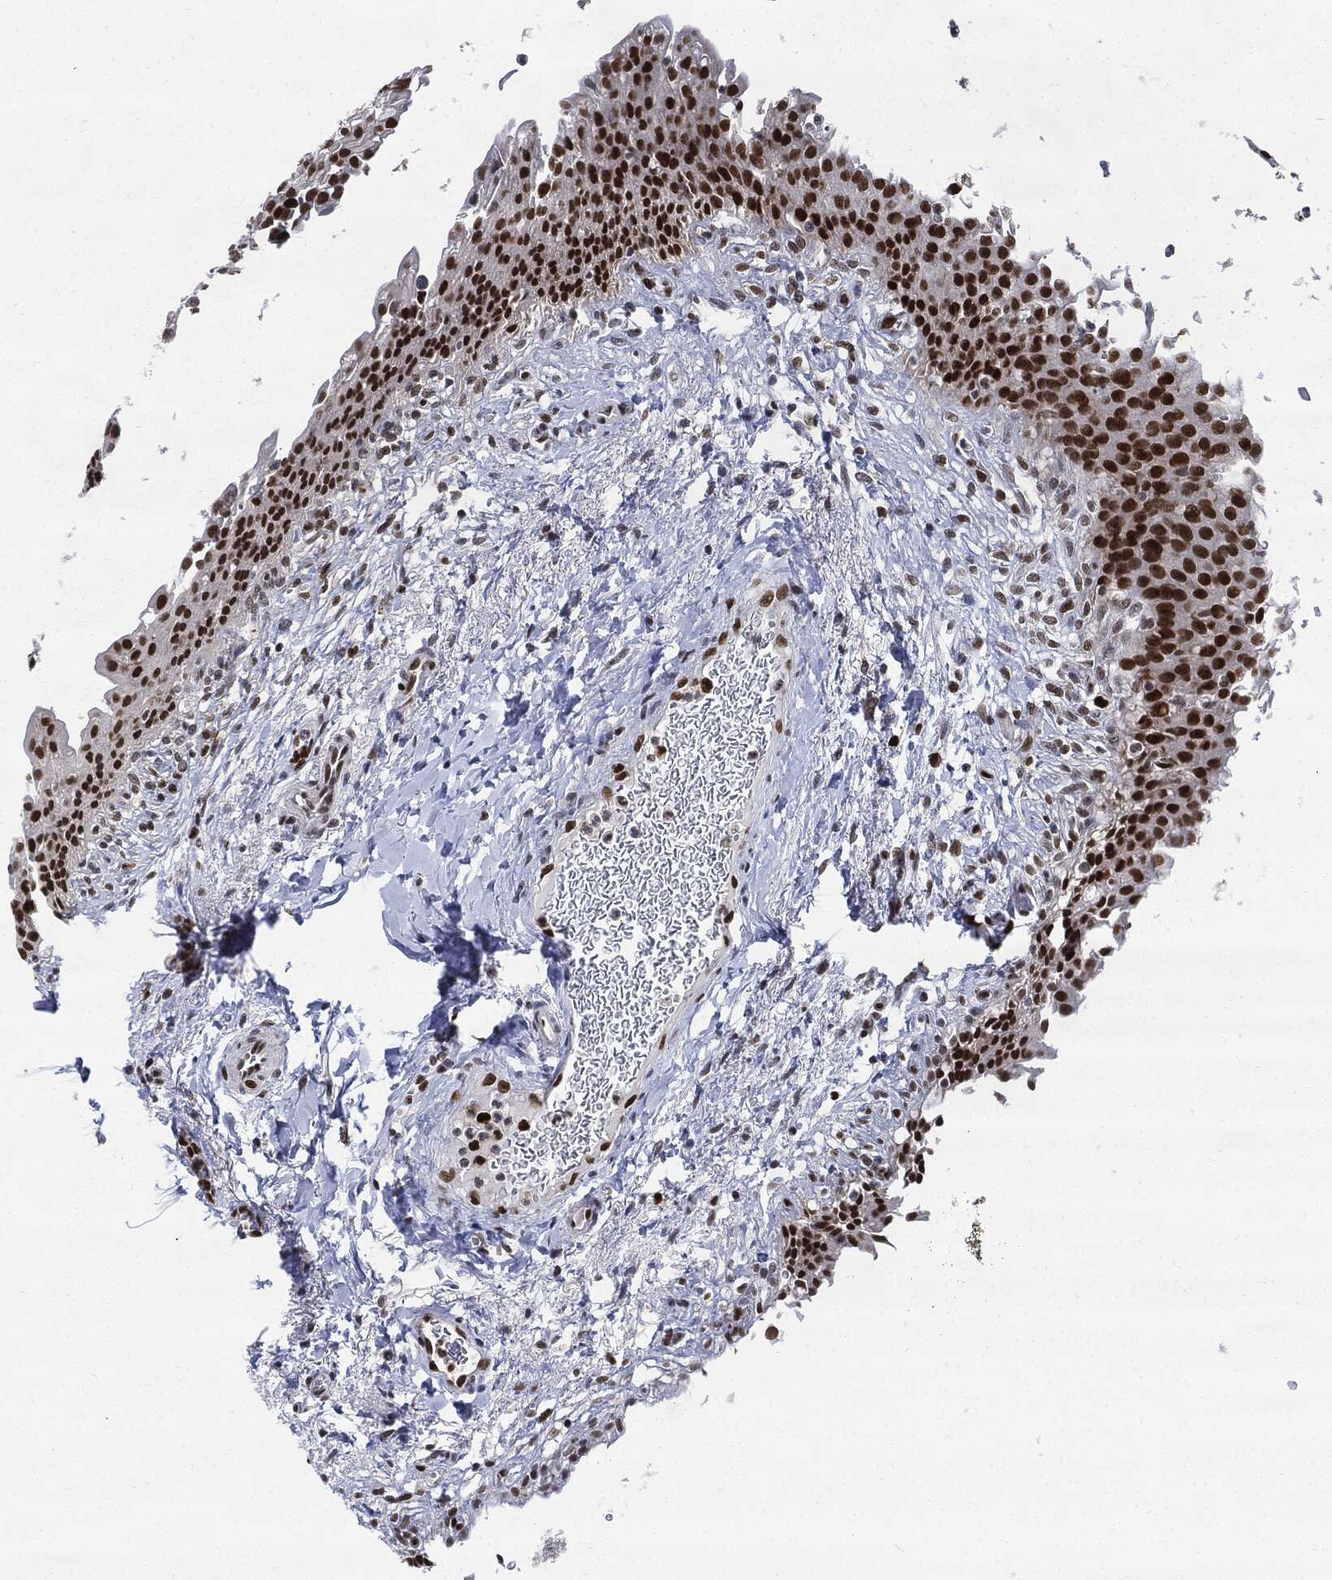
{"staining": {"intensity": "strong", "quantity": ">75%", "location": "nuclear"}, "tissue": "urinary bladder", "cell_type": "Urothelial cells", "image_type": "normal", "snomed": [{"axis": "morphology", "description": "Normal tissue, NOS"}, {"axis": "topography", "description": "Urinary bladder"}], "caption": "Approximately >75% of urothelial cells in unremarkable human urinary bladder reveal strong nuclear protein expression as visualized by brown immunohistochemical staining.", "gene": "PCNA", "patient": {"sex": "female", "age": 60}}